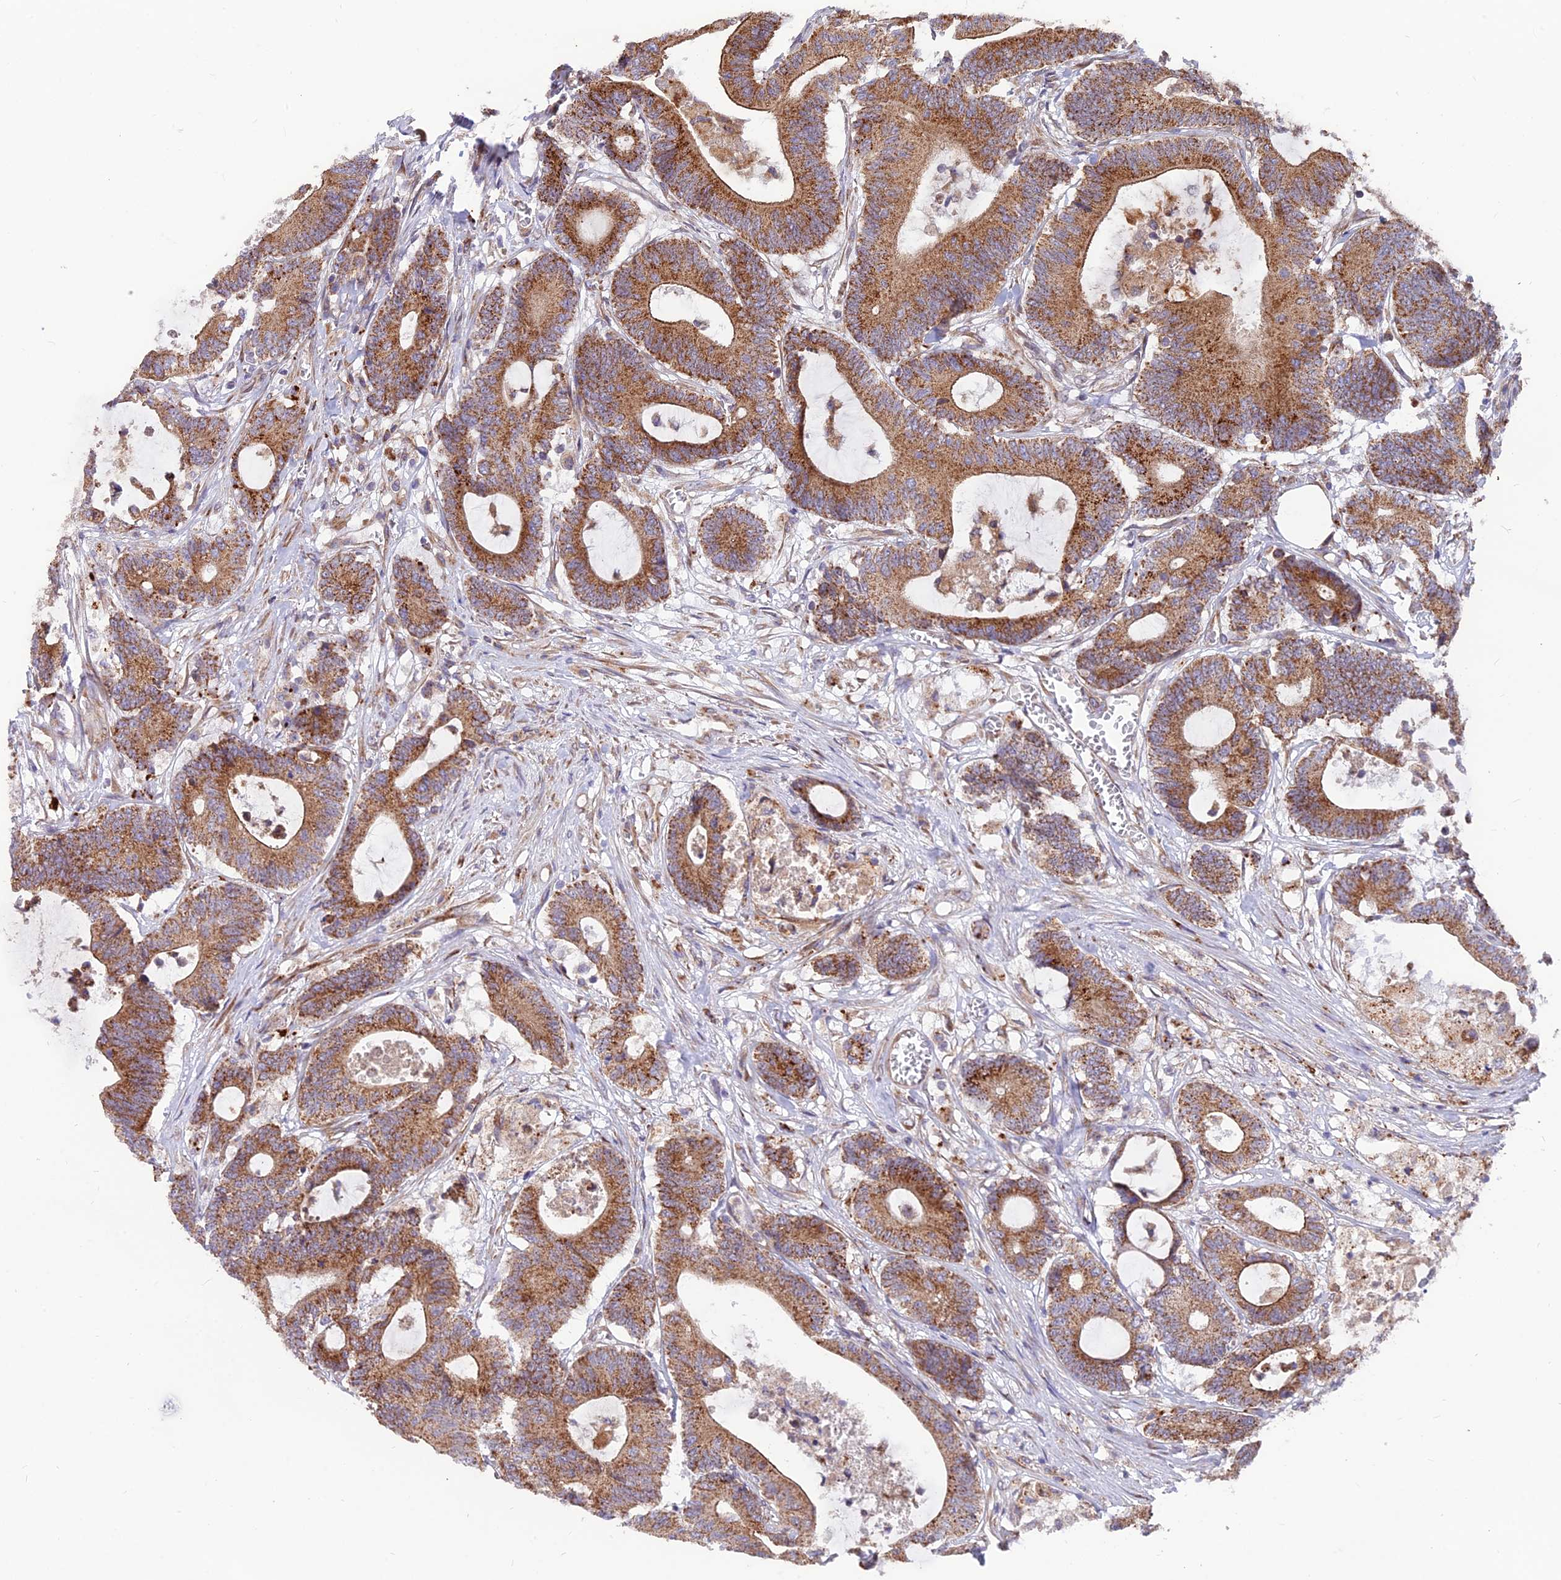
{"staining": {"intensity": "moderate", "quantity": ">75%", "location": "cytoplasmic/membranous"}, "tissue": "colorectal cancer", "cell_type": "Tumor cells", "image_type": "cancer", "snomed": [{"axis": "morphology", "description": "Adenocarcinoma, NOS"}, {"axis": "topography", "description": "Colon"}], "caption": "A micrograph showing moderate cytoplasmic/membranous expression in about >75% of tumor cells in adenocarcinoma (colorectal), as visualized by brown immunohistochemical staining.", "gene": "TBC1D20", "patient": {"sex": "female", "age": 84}}